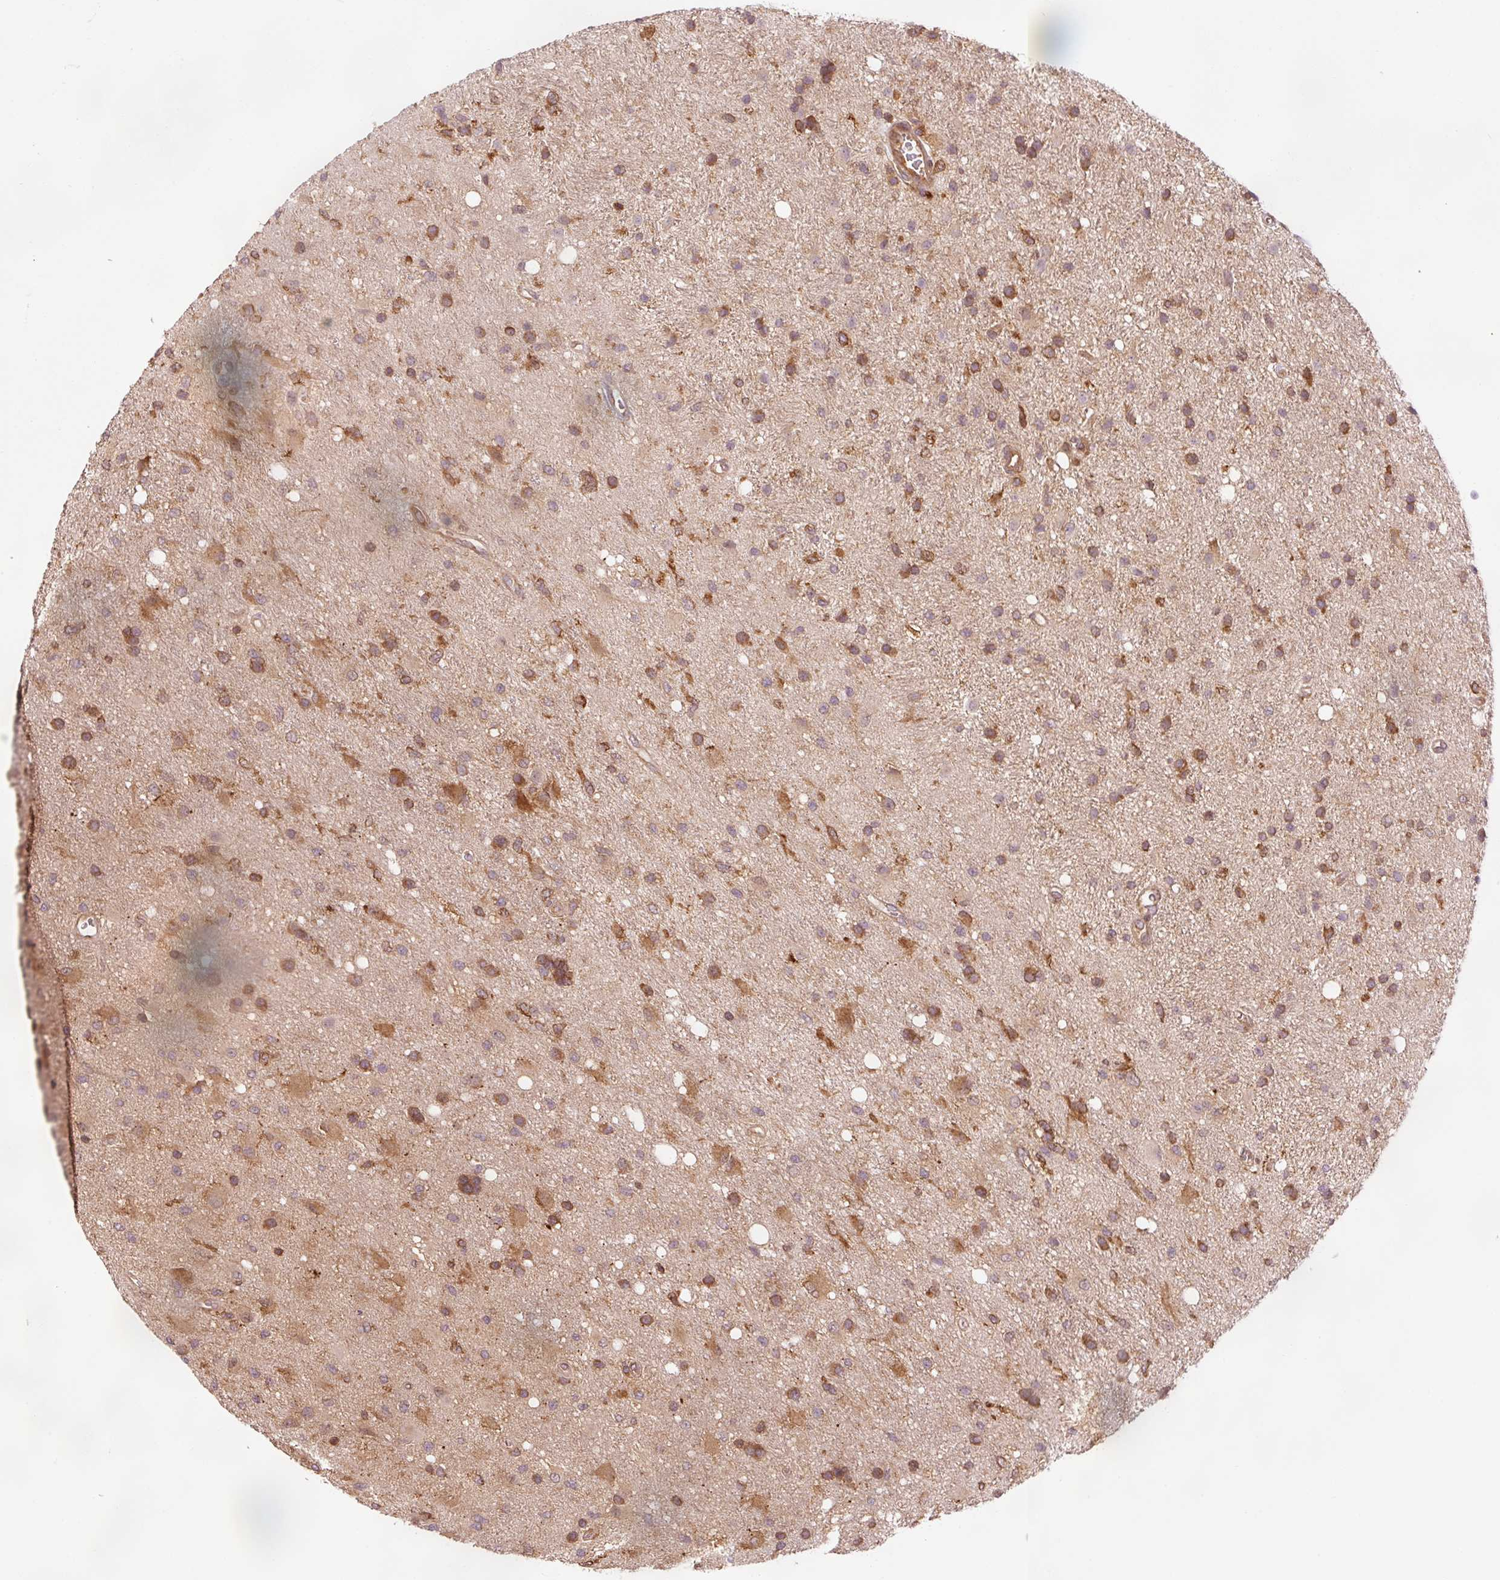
{"staining": {"intensity": "strong", "quantity": ">75%", "location": "cytoplasmic/membranous"}, "tissue": "glioma", "cell_type": "Tumor cells", "image_type": "cancer", "snomed": [{"axis": "morphology", "description": "Glioma, malignant, High grade"}, {"axis": "topography", "description": "Brain"}], "caption": "DAB (3,3'-diaminobenzidine) immunohistochemical staining of glioma exhibits strong cytoplasmic/membranous protein expression in approximately >75% of tumor cells.", "gene": "PDAP1", "patient": {"sex": "male", "age": 67}}